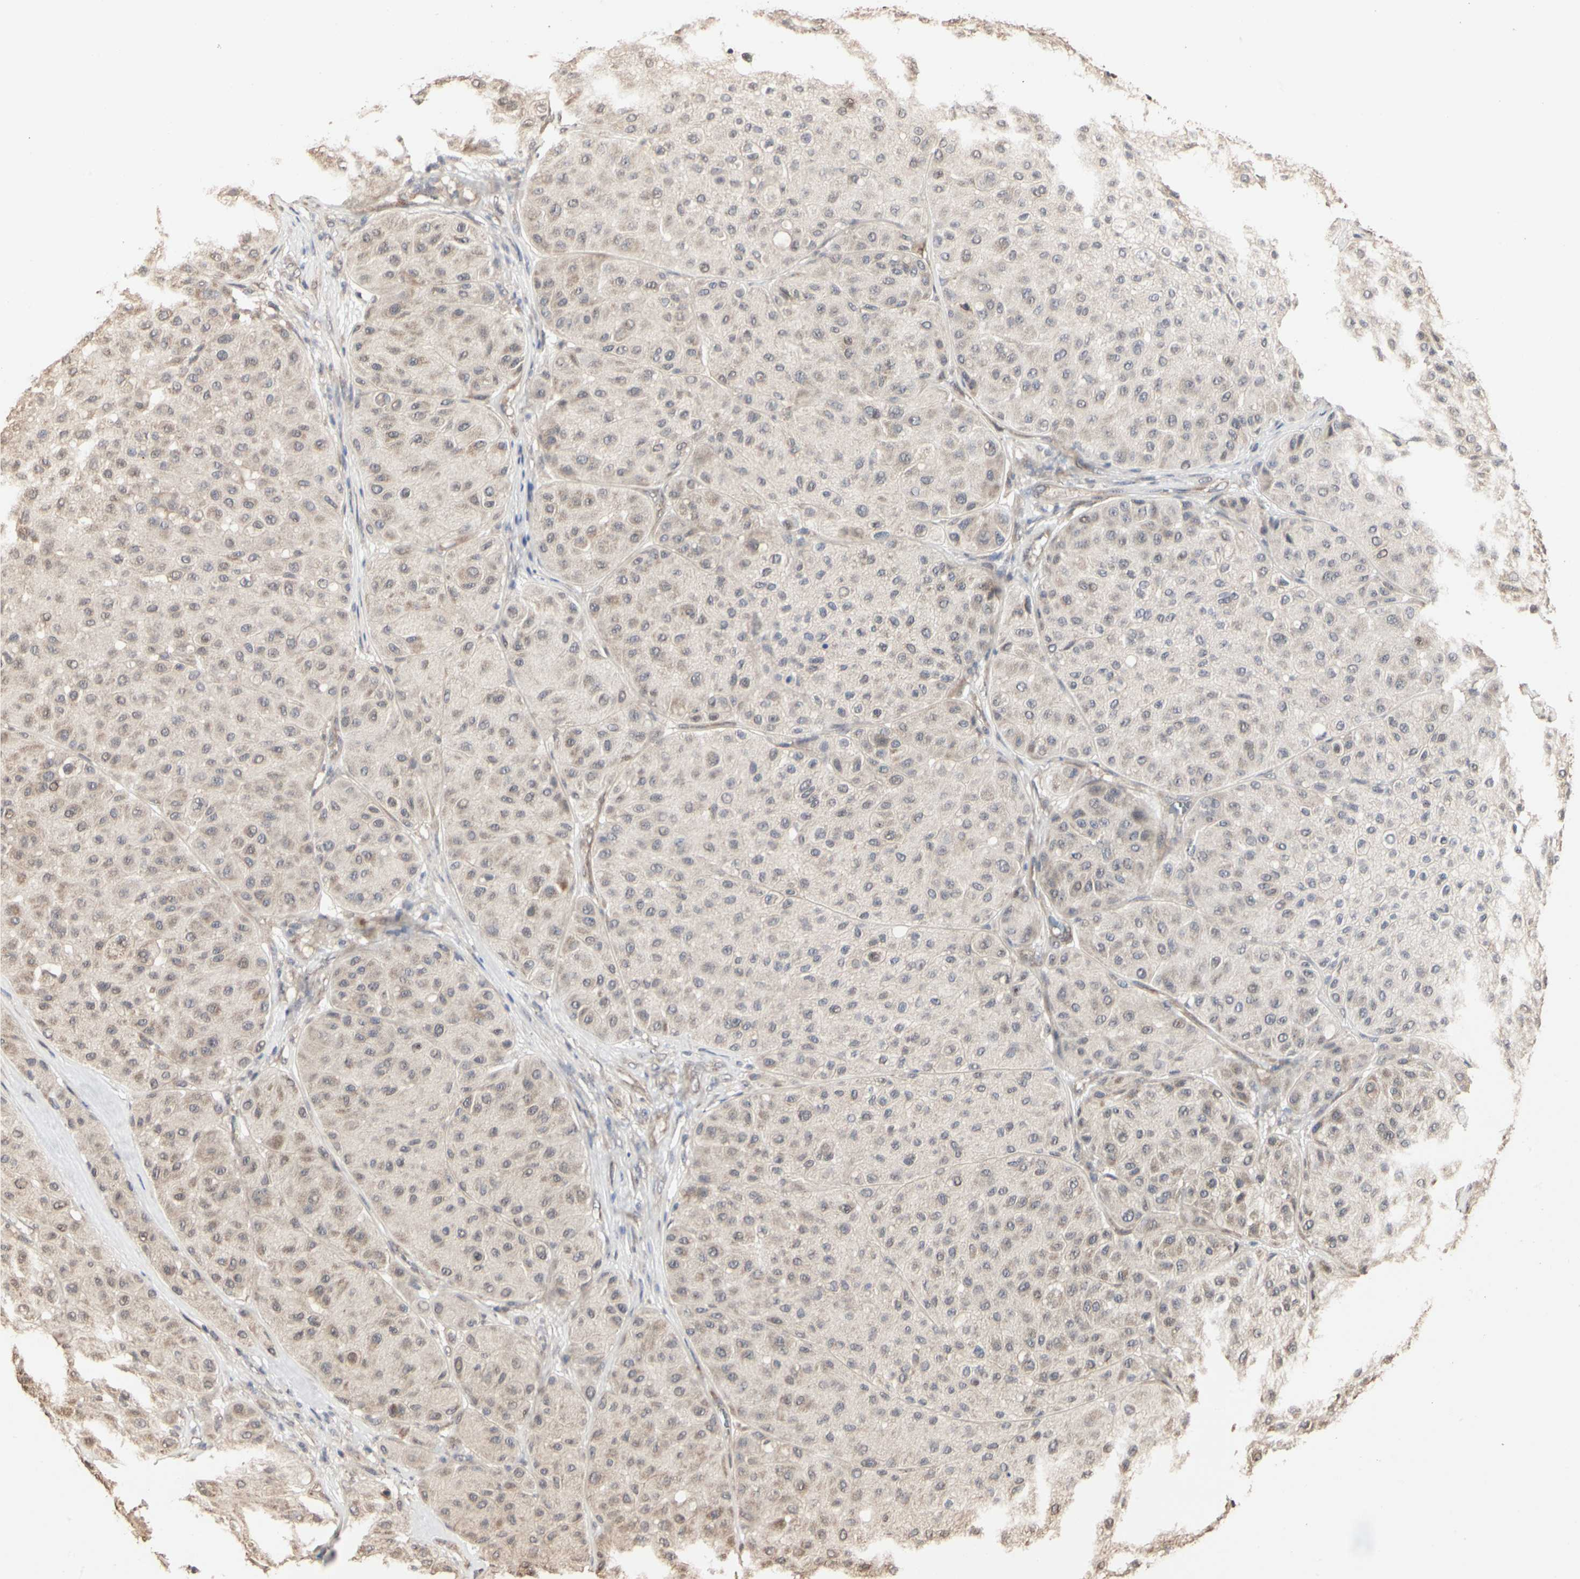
{"staining": {"intensity": "weak", "quantity": ">75%", "location": "cytoplasmic/membranous"}, "tissue": "melanoma", "cell_type": "Tumor cells", "image_type": "cancer", "snomed": [{"axis": "morphology", "description": "Normal tissue, NOS"}, {"axis": "morphology", "description": "Malignant melanoma, Metastatic site"}, {"axis": "topography", "description": "Skin"}], "caption": "Immunohistochemistry (IHC) of human malignant melanoma (metastatic site) demonstrates low levels of weak cytoplasmic/membranous positivity in about >75% of tumor cells.", "gene": "TAOK1", "patient": {"sex": "male", "age": 41}}